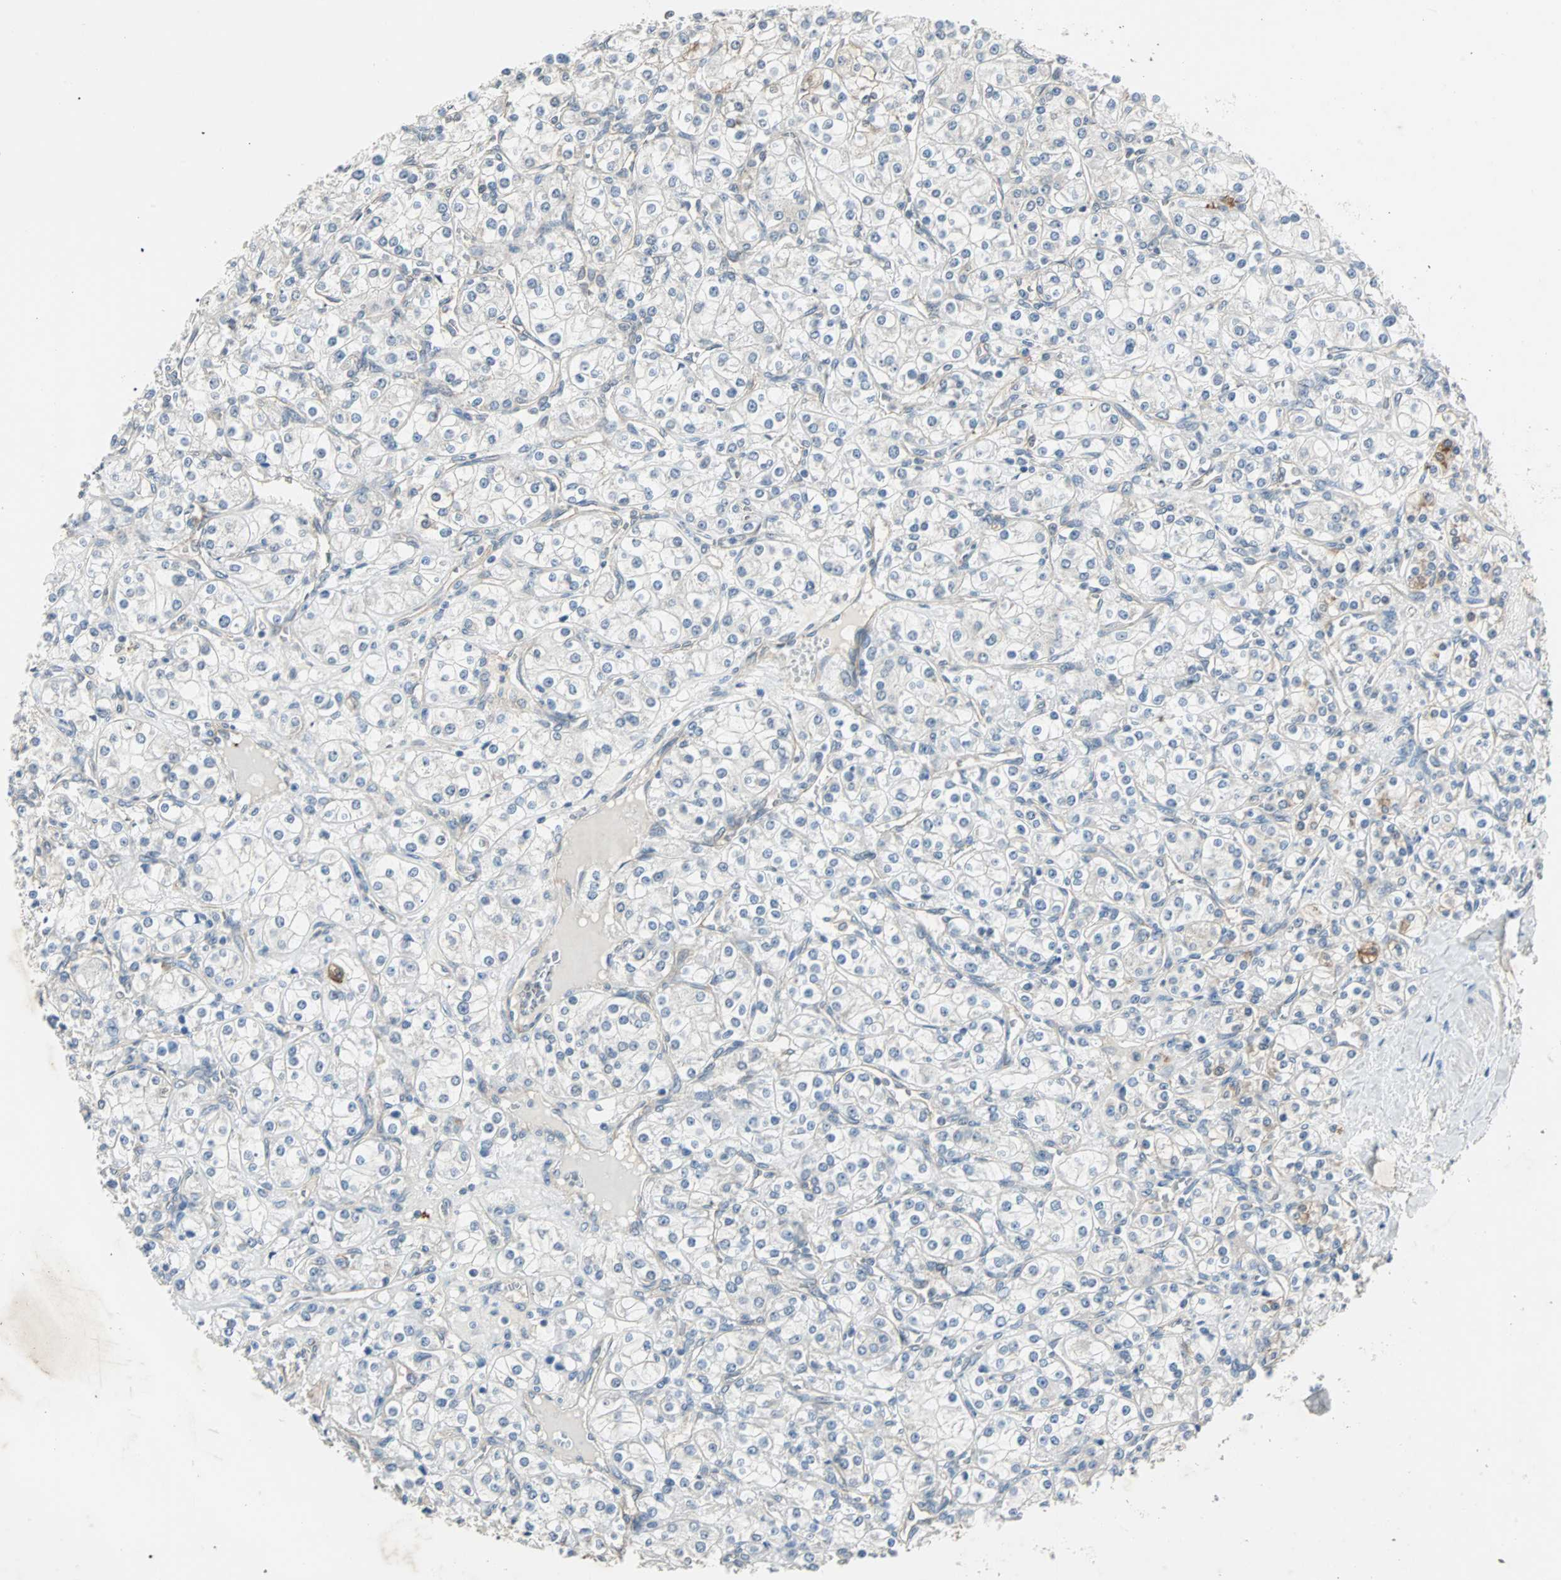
{"staining": {"intensity": "moderate", "quantity": "<25%", "location": "cytoplasmic/membranous"}, "tissue": "renal cancer", "cell_type": "Tumor cells", "image_type": "cancer", "snomed": [{"axis": "morphology", "description": "Adenocarcinoma, NOS"}, {"axis": "topography", "description": "Kidney"}], "caption": "About <25% of tumor cells in human adenocarcinoma (renal) reveal moderate cytoplasmic/membranous protein expression as visualized by brown immunohistochemical staining.", "gene": "CMC2", "patient": {"sex": "male", "age": 77}}